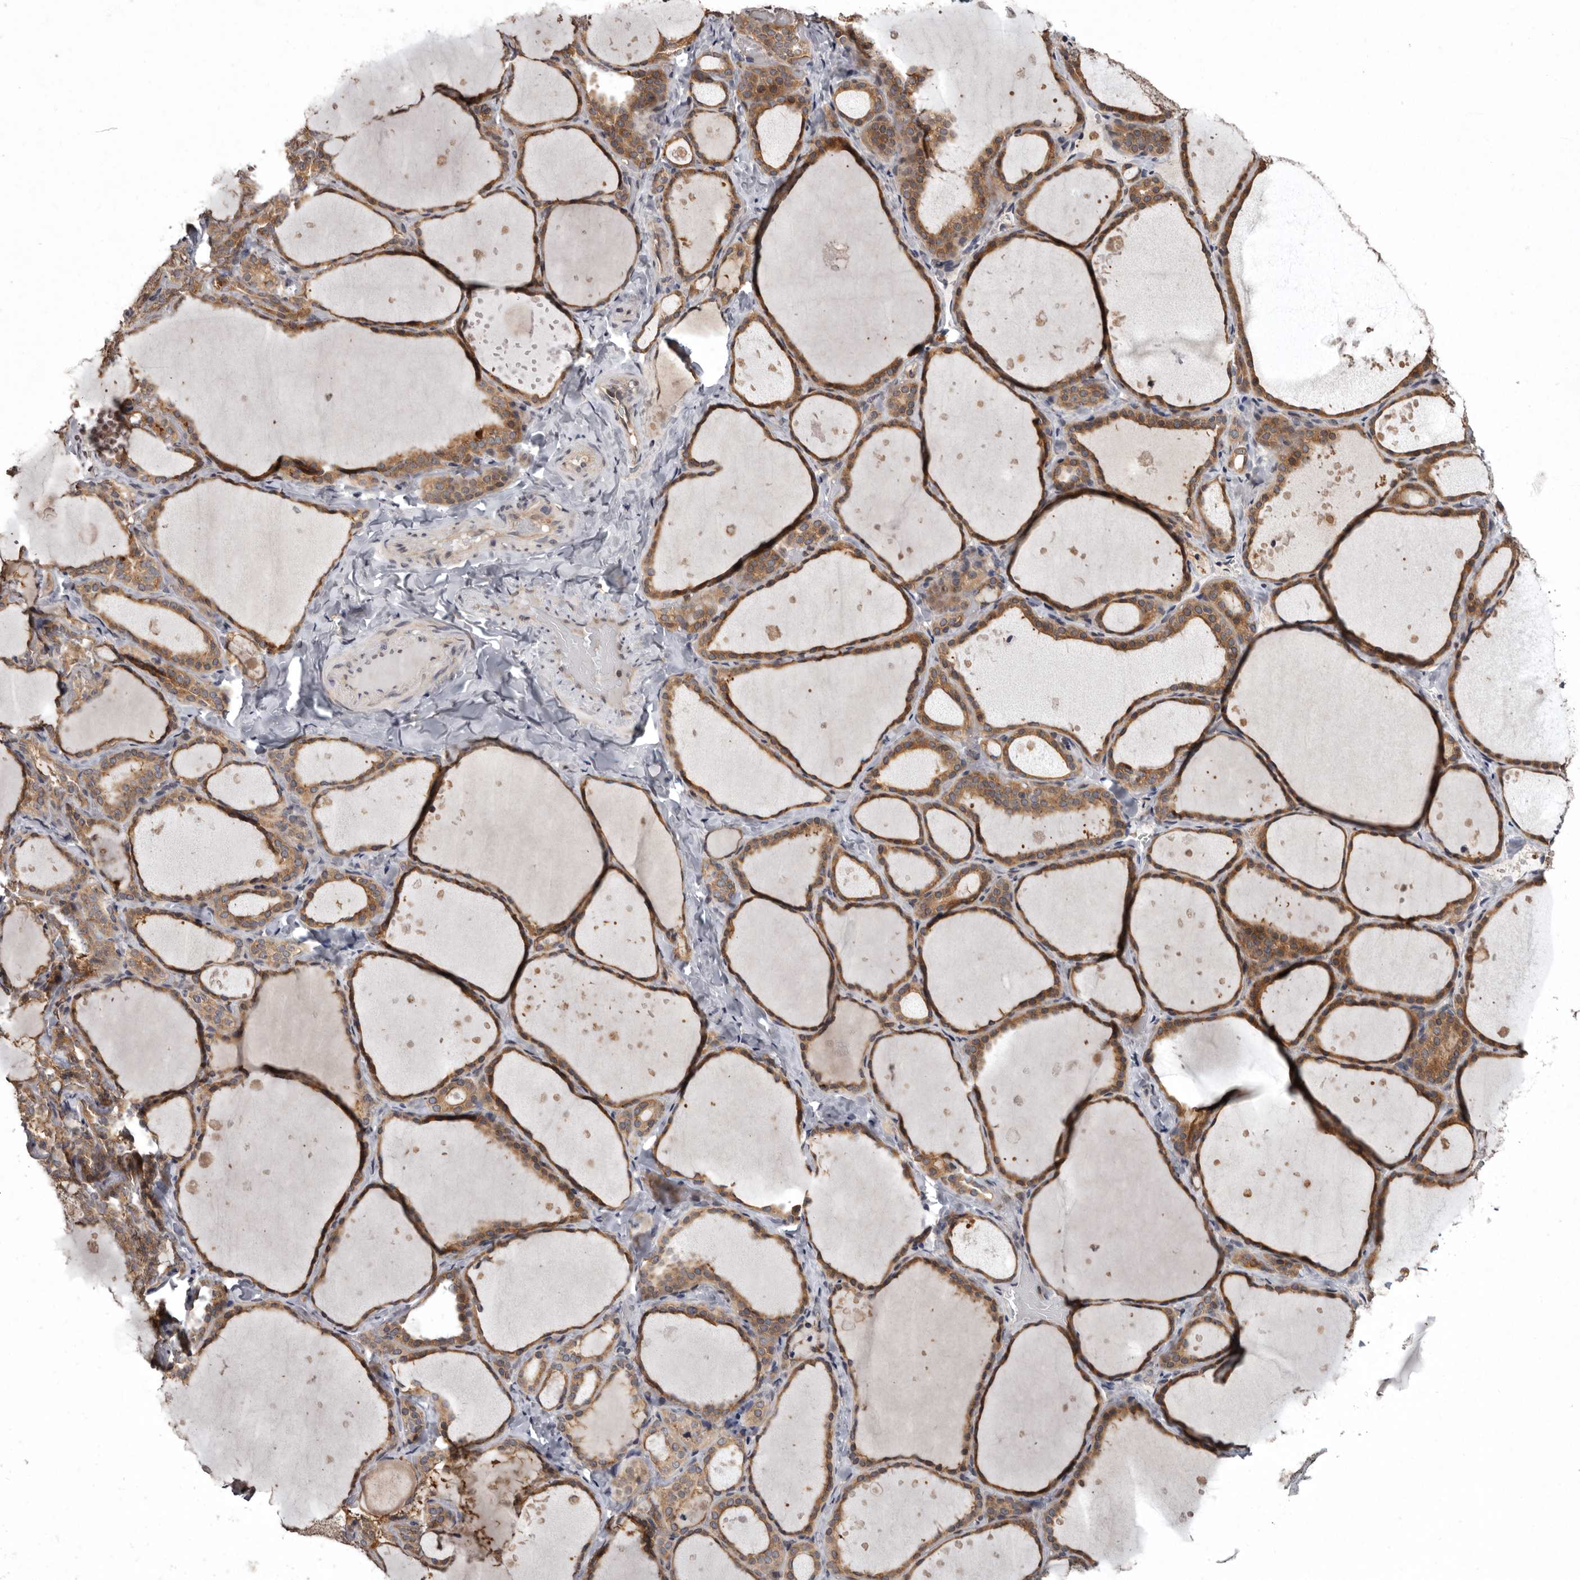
{"staining": {"intensity": "moderate", "quantity": ">75%", "location": "cytoplasmic/membranous"}, "tissue": "thyroid gland", "cell_type": "Glandular cells", "image_type": "normal", "snomed": [{"axis": "morphology", "description": "Normal tissue, NOS"}, {"axis": "topography", "description": "Thyroid gland"}], "caption": "Thyroid gland stained with DAB immunohistochemistry (IHC) reveals medium levels of moderate cytoplasmic/membranous expression in about >75% of glandular cells.", "gene": "DARS1", "patient": {"sex": "female", "age": 44}}